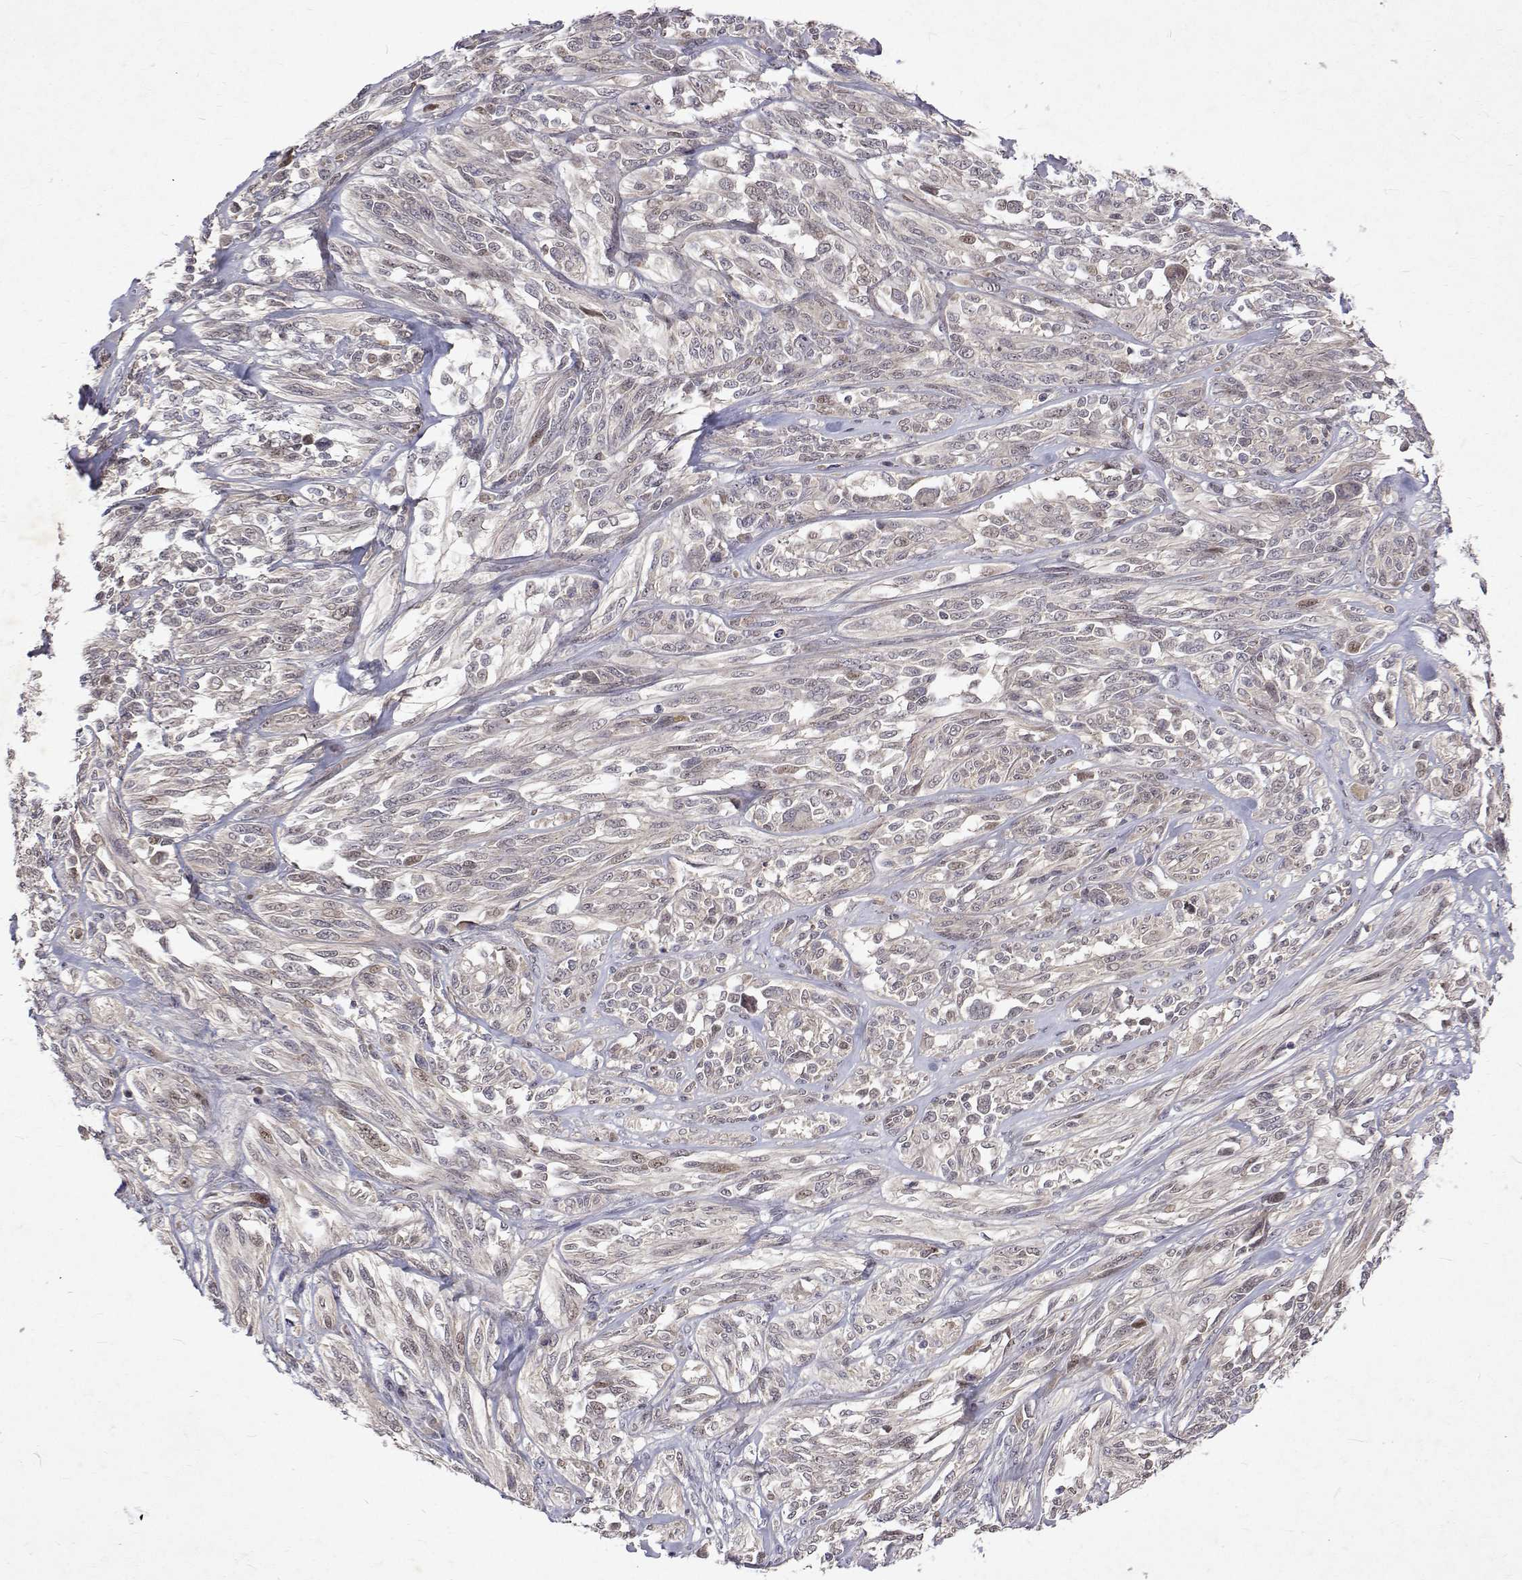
{"staining": {"intensity": "negative", "quantity": "none", "location": "none"}, "tissue": "melanoma", "cell_type": "Tumor cells", "image_type": "cancer", "snomed": [{"axis": "morphology", "description": "Malignant melanoma, NOS"}, {"axis": "topography", "description": "Skin"}], "caption": "Protein analysis of melanoma displays no significant positivity in tumor cells.", "gene": "ALKBH8", "patient": {"sex": "female", "age": 91}}